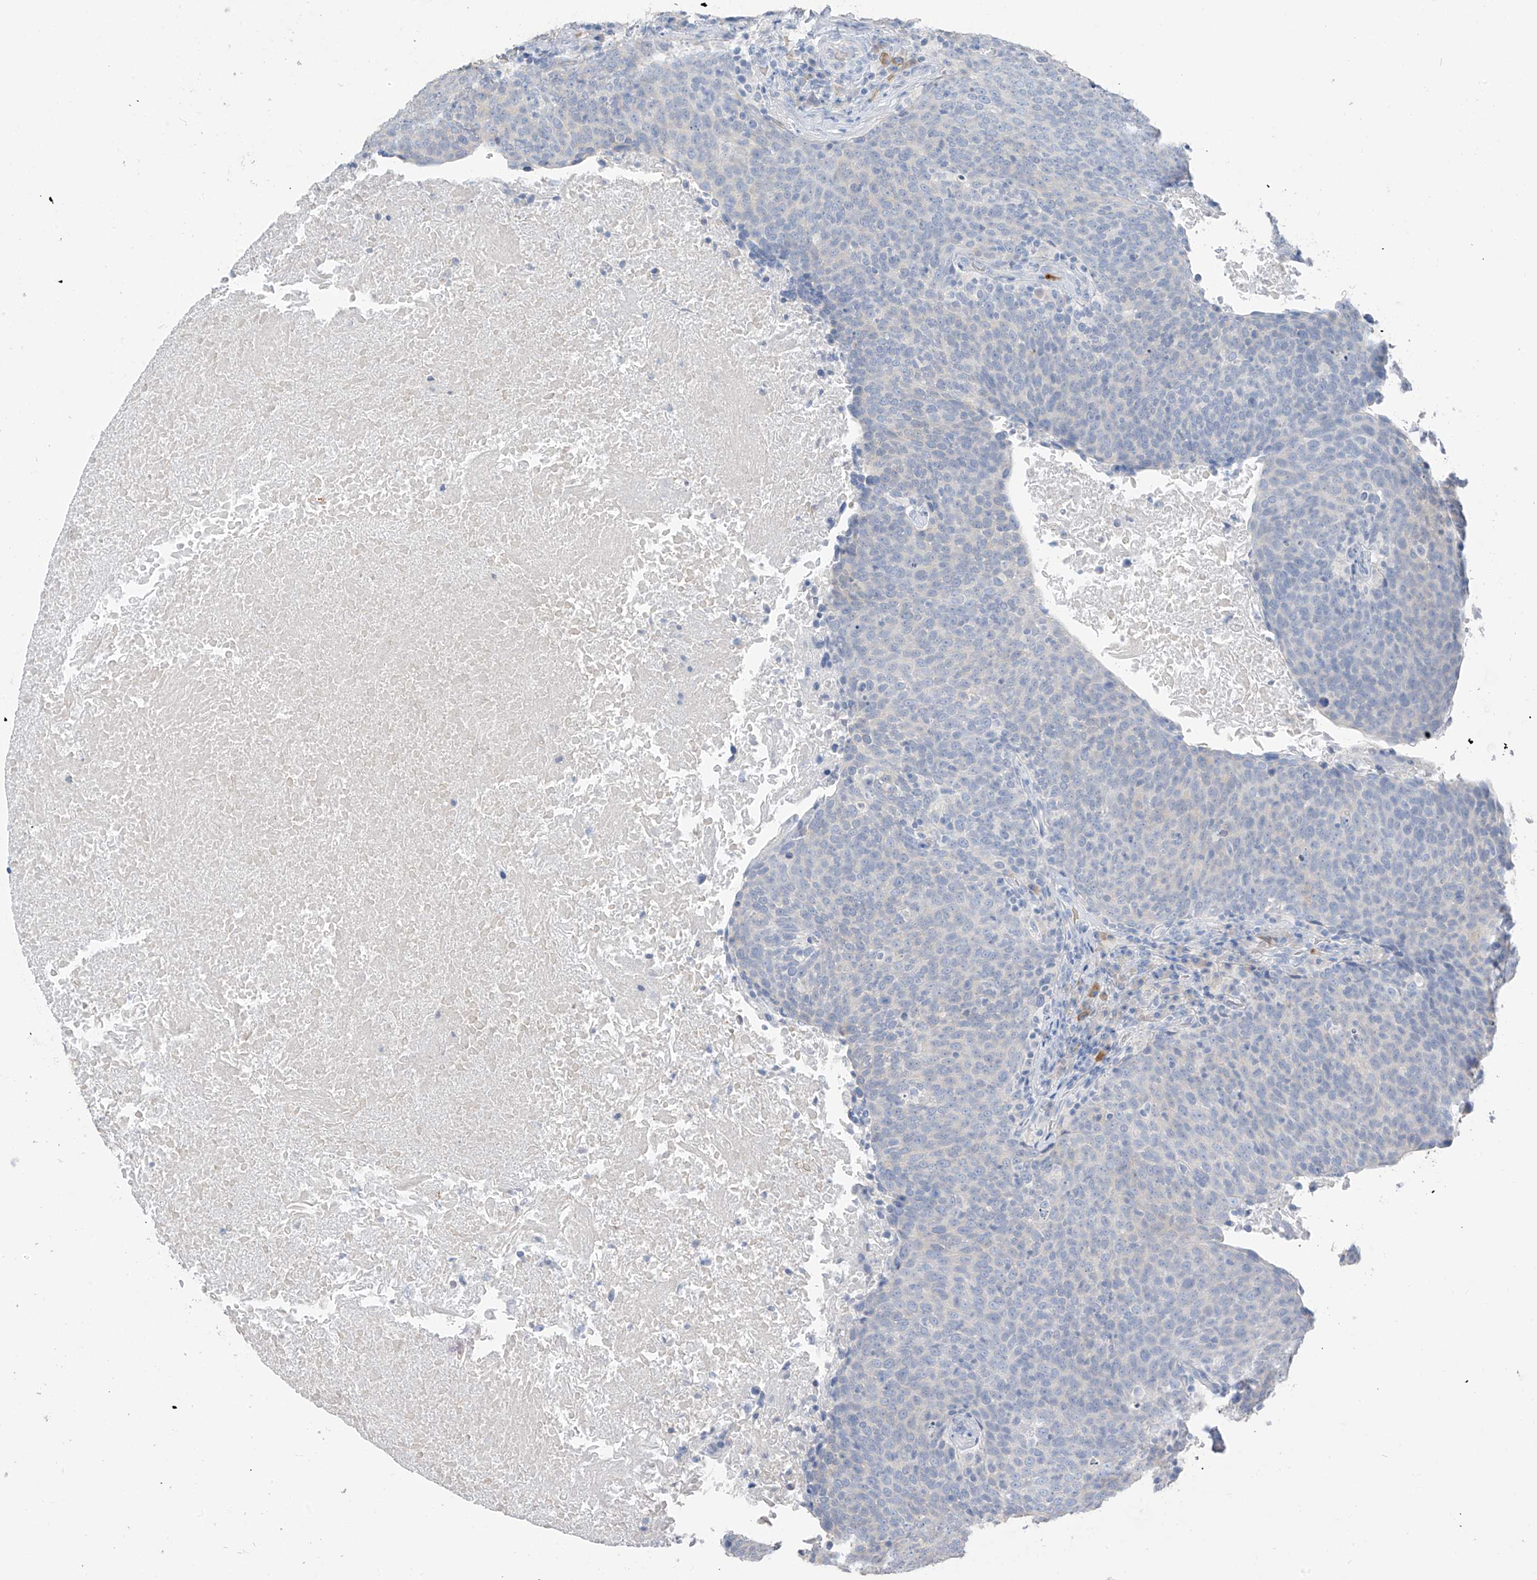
{"staining": {"intensity": "negative", "quantity": "none", "location": "none"}, "tissue": "head and neck cancer", "cell_type": "Tumor cells", "image_type": "cancer", "snomed": [{"axis": "morphology", "description": "Squamous cell carcinoma, NOS"}, {"axis": "morphology", "description": "Squamous cell carcinoma, metastatic, NOS"}, {"axis": "topography", "description": "Lymph node"}, {"axis": "topography", "description": "Head-Neck"}], "caption": "Tumor cells show no significant protein staining in head and neck metastatic squamous cell carcinoma.", "gene": "PAFAH1B3", "patient": {"sex": "male", "age": 62}}